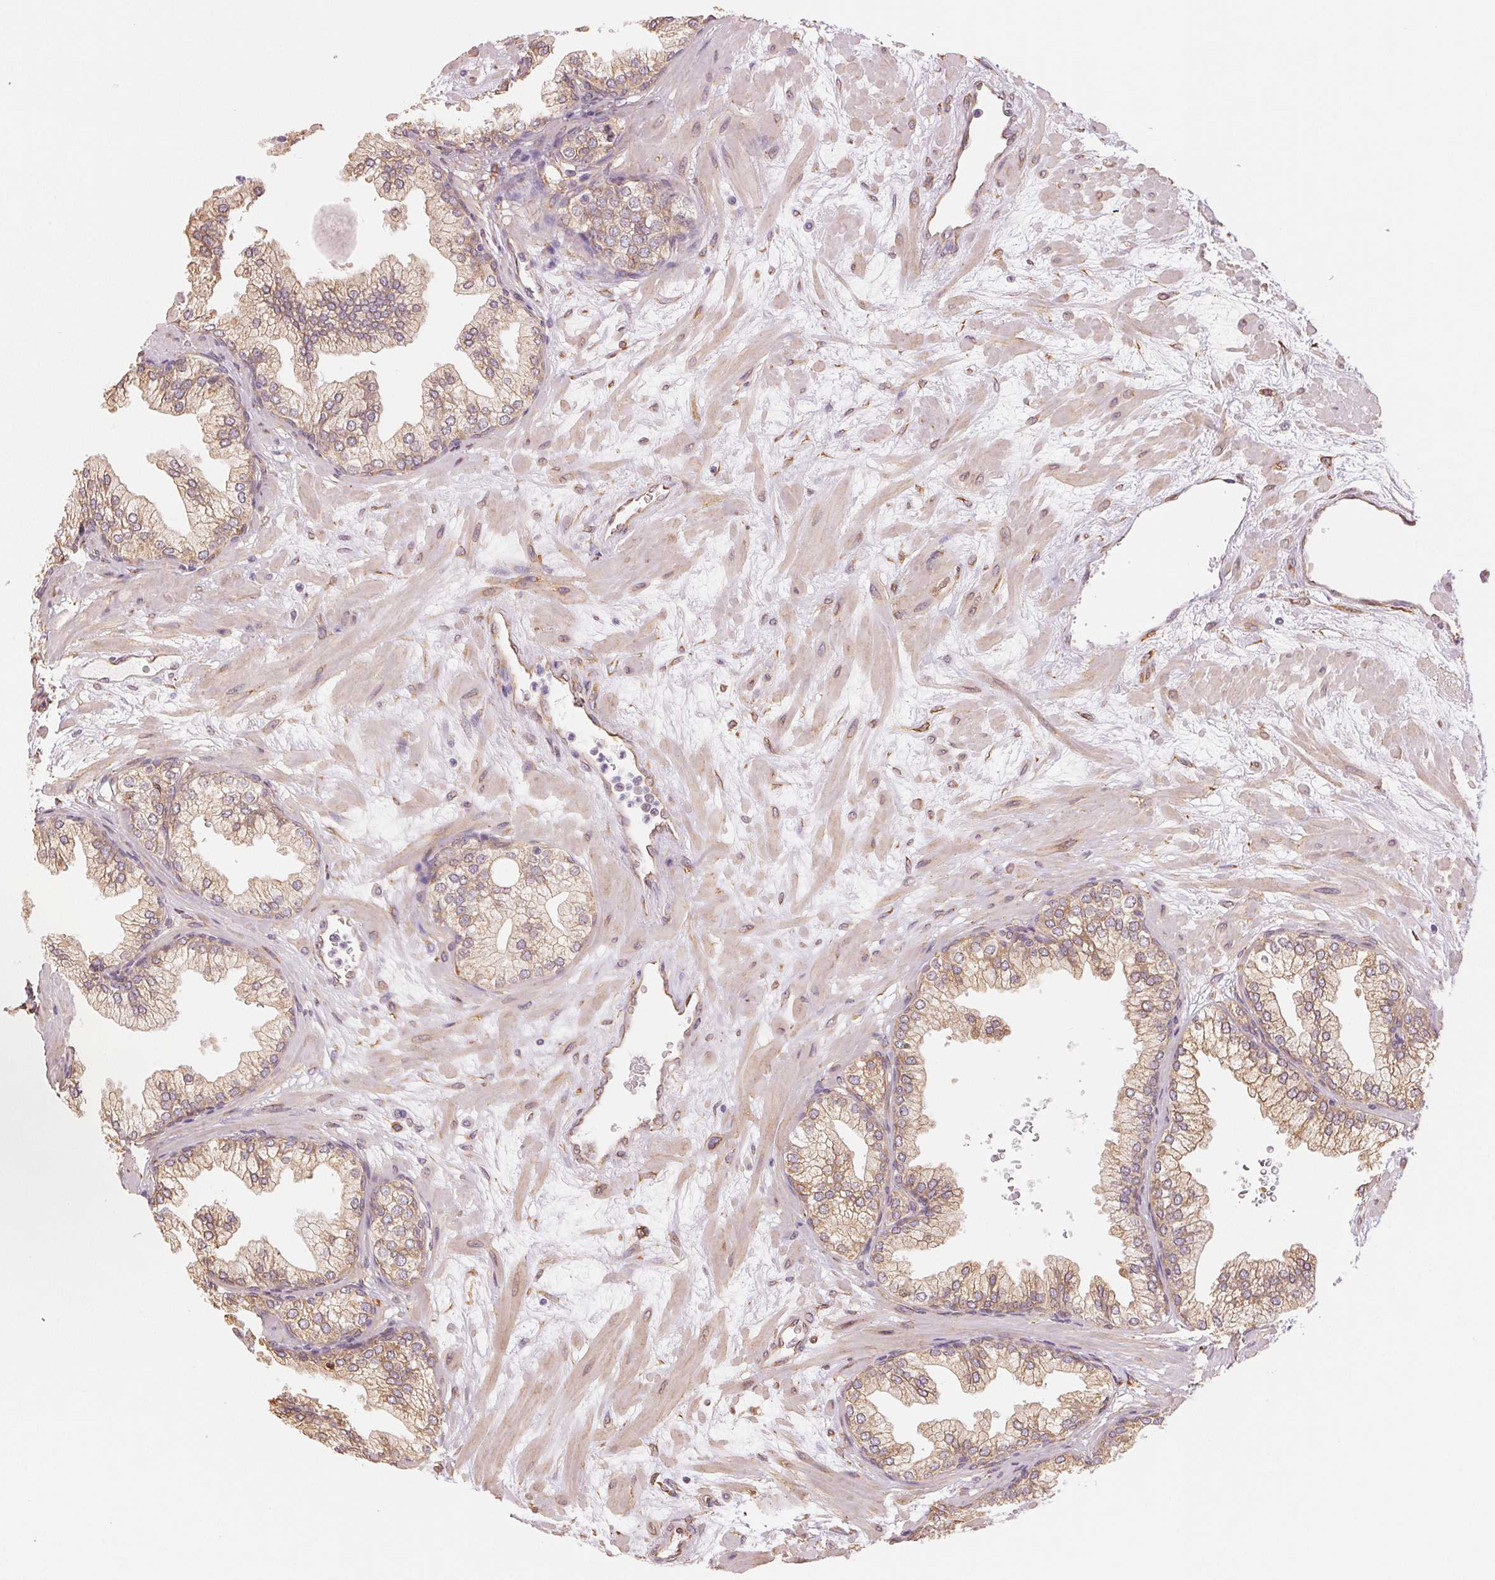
{"staining": {"intensity": "weak", "quantity": ">75%", "location": "cytoplasmic/membranous"}, "tissue": "prostate", "cell_type": "Glandular cells", "image_type": "normal", "snomed": [{"axis": "morphology", "description": "Normal tissue, NOS"}, {"axis": "topography", "description": "Prostate"}, {"axis": "topography", "description": "Peripheral nerve tissue"}], "caption": "A high-resolution image shows immunohistochemistry staining of normal prostate, which shows weak cytoplasmic/membranous expression in approximately >75% of glandular cells.", "gene": "RCN3", "patient": {"sex": "male", "age": 61}}